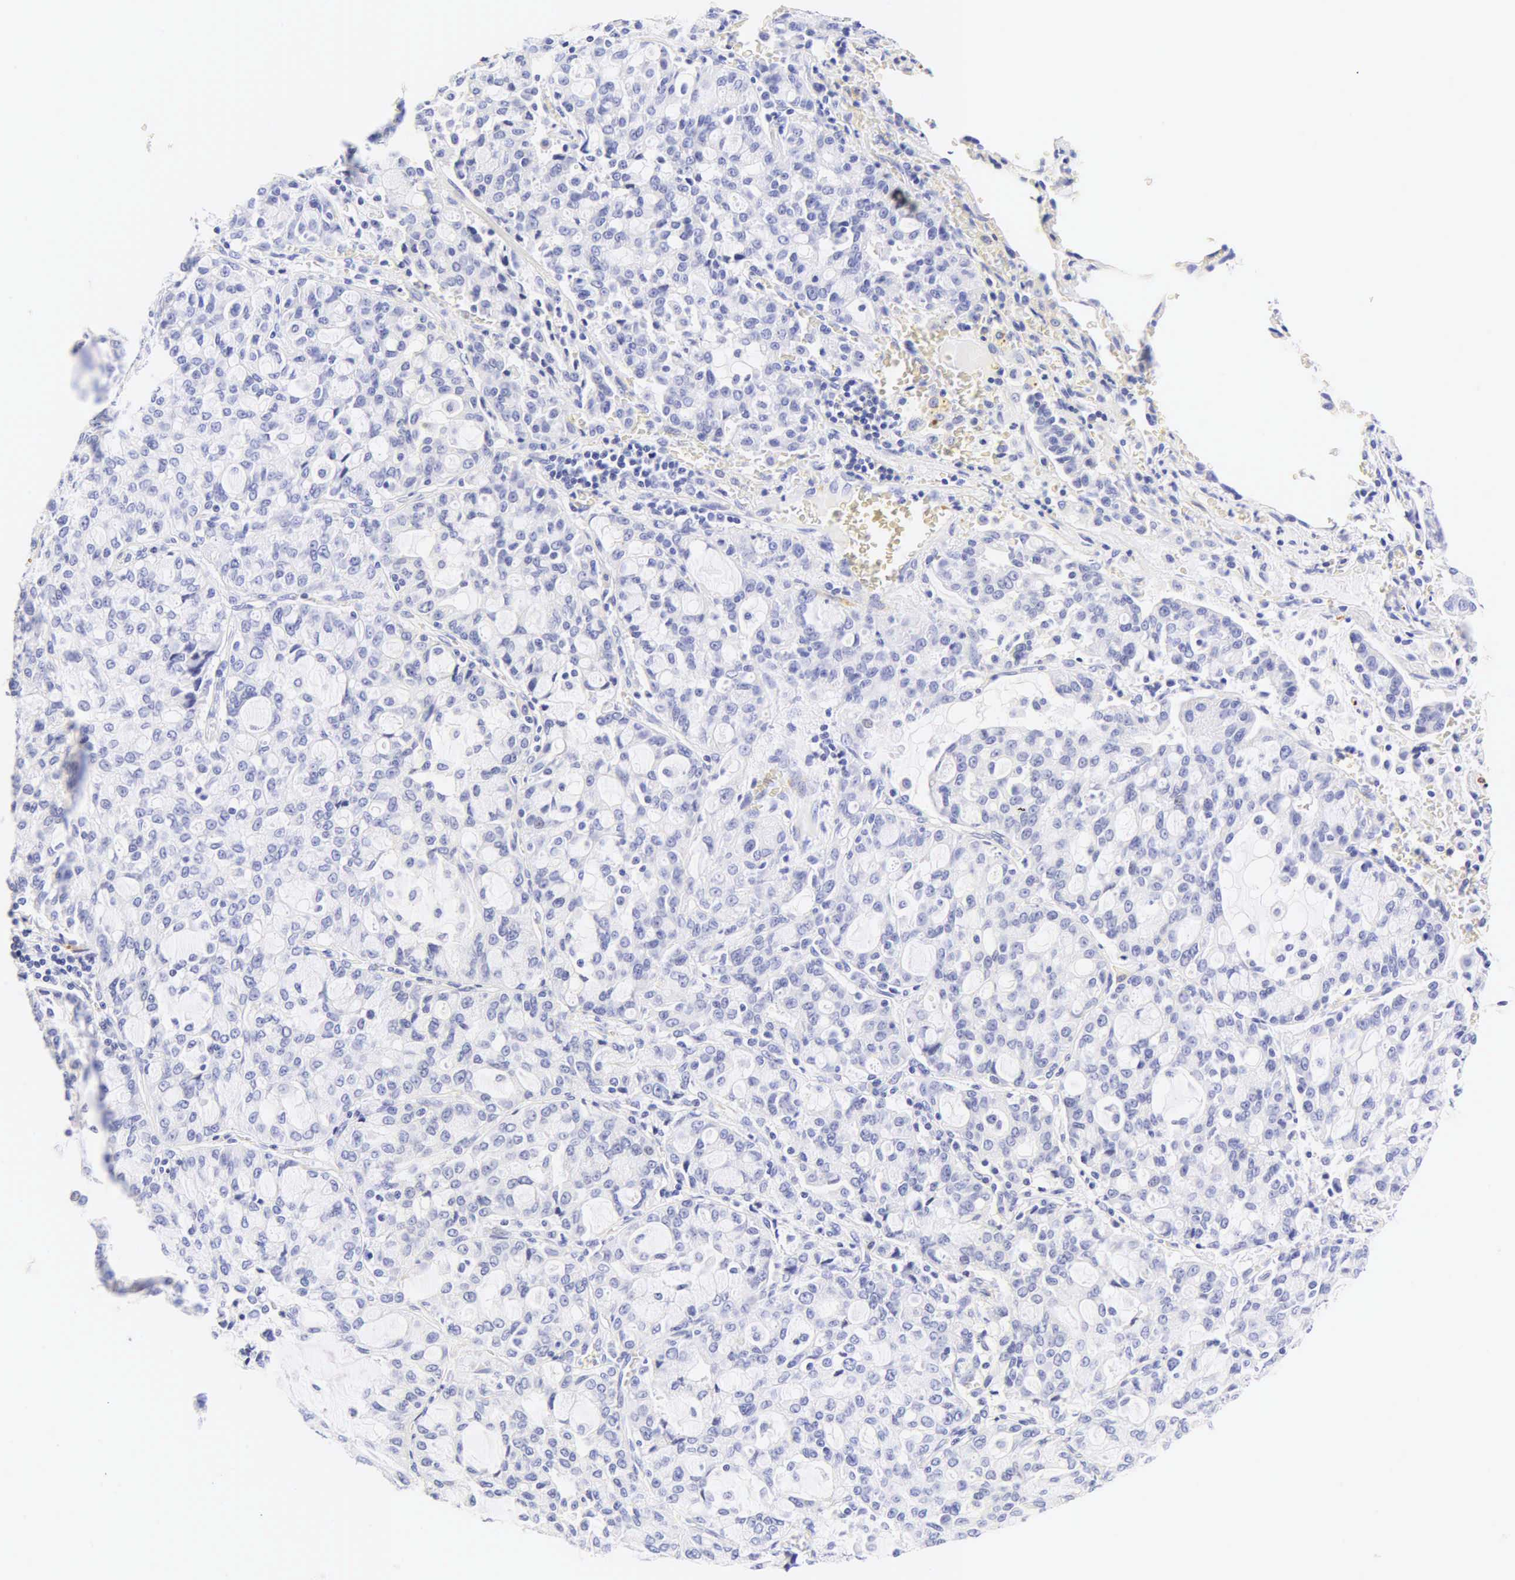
{"staining": {"intensity": "negative", "quantity": "none", "location": "none"}, "tissue": "lung cancer", "cell_type": "Tumor cells", "image_type": "cancer", "snomed": [{"axis": "morphology", "description": "Adenocarcinoma, NOS"}, {"axis": "topography", "description": "Lung"}], "caption": "This is an immunohistochemistry (IHC) histopathology image of human lung cancer. There is no positivity in tumor cells.", "gene": "CALD1", "patient": {"sex": "female", "age": 44}}